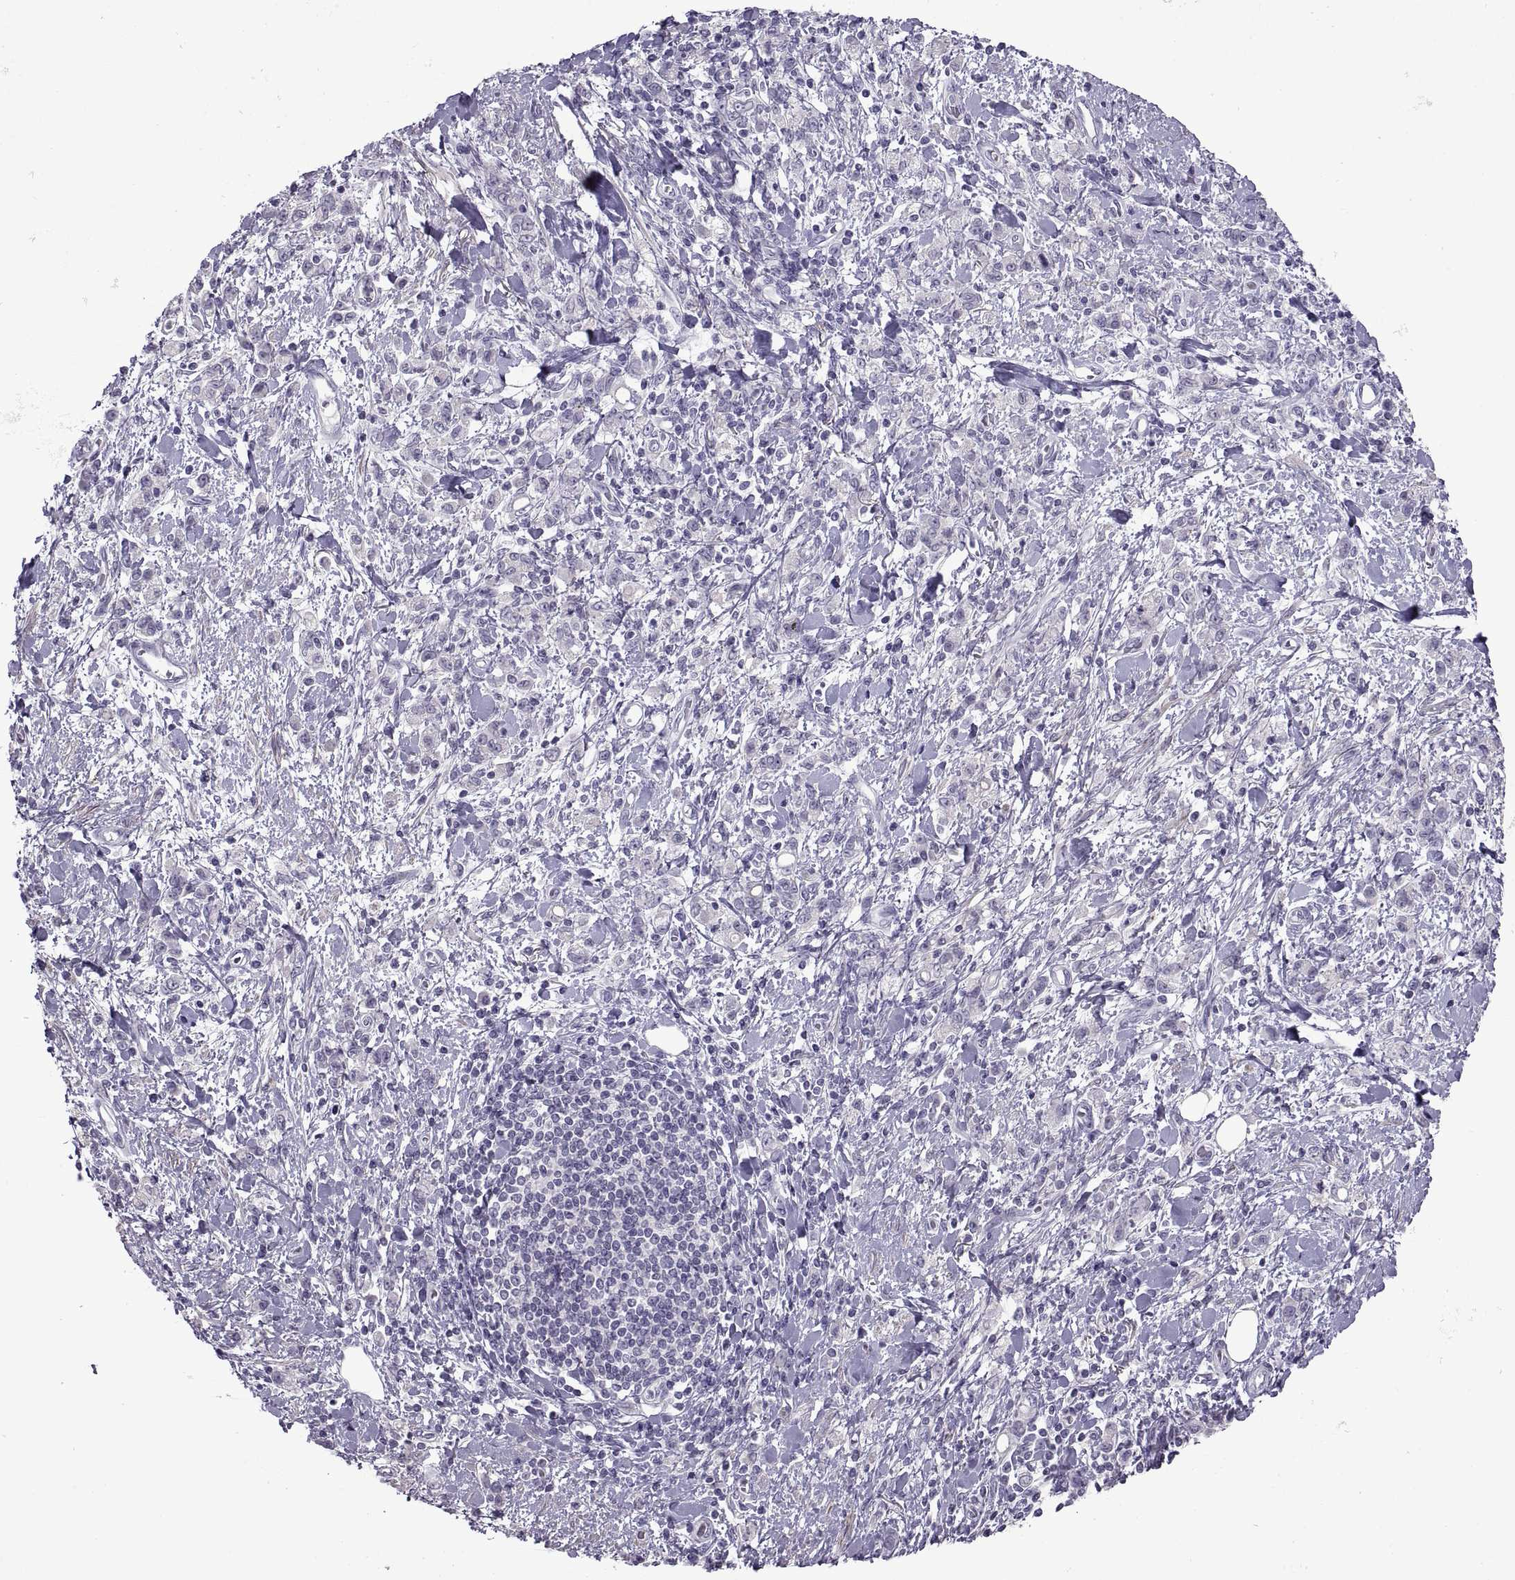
{"staining": {"intensity": "negative", "quantity": "none", "location": "none"}, "tissue": "stomach cancer", "cell_type": "Tumor cells", "image_type": "cancer", "snomed": [{"axis": "morphology", "description": "Adenocarcinoma, NOS"}, {"axis": "topography", "description": "Stomach"}], "caption": "IHC photomicrograph of human stomach adenocarcinoma stained for a protein (brown), which displays no expression in tumor cells.", "gene": "BSPH1", "patient": {"sex": "male", "age": 77}}